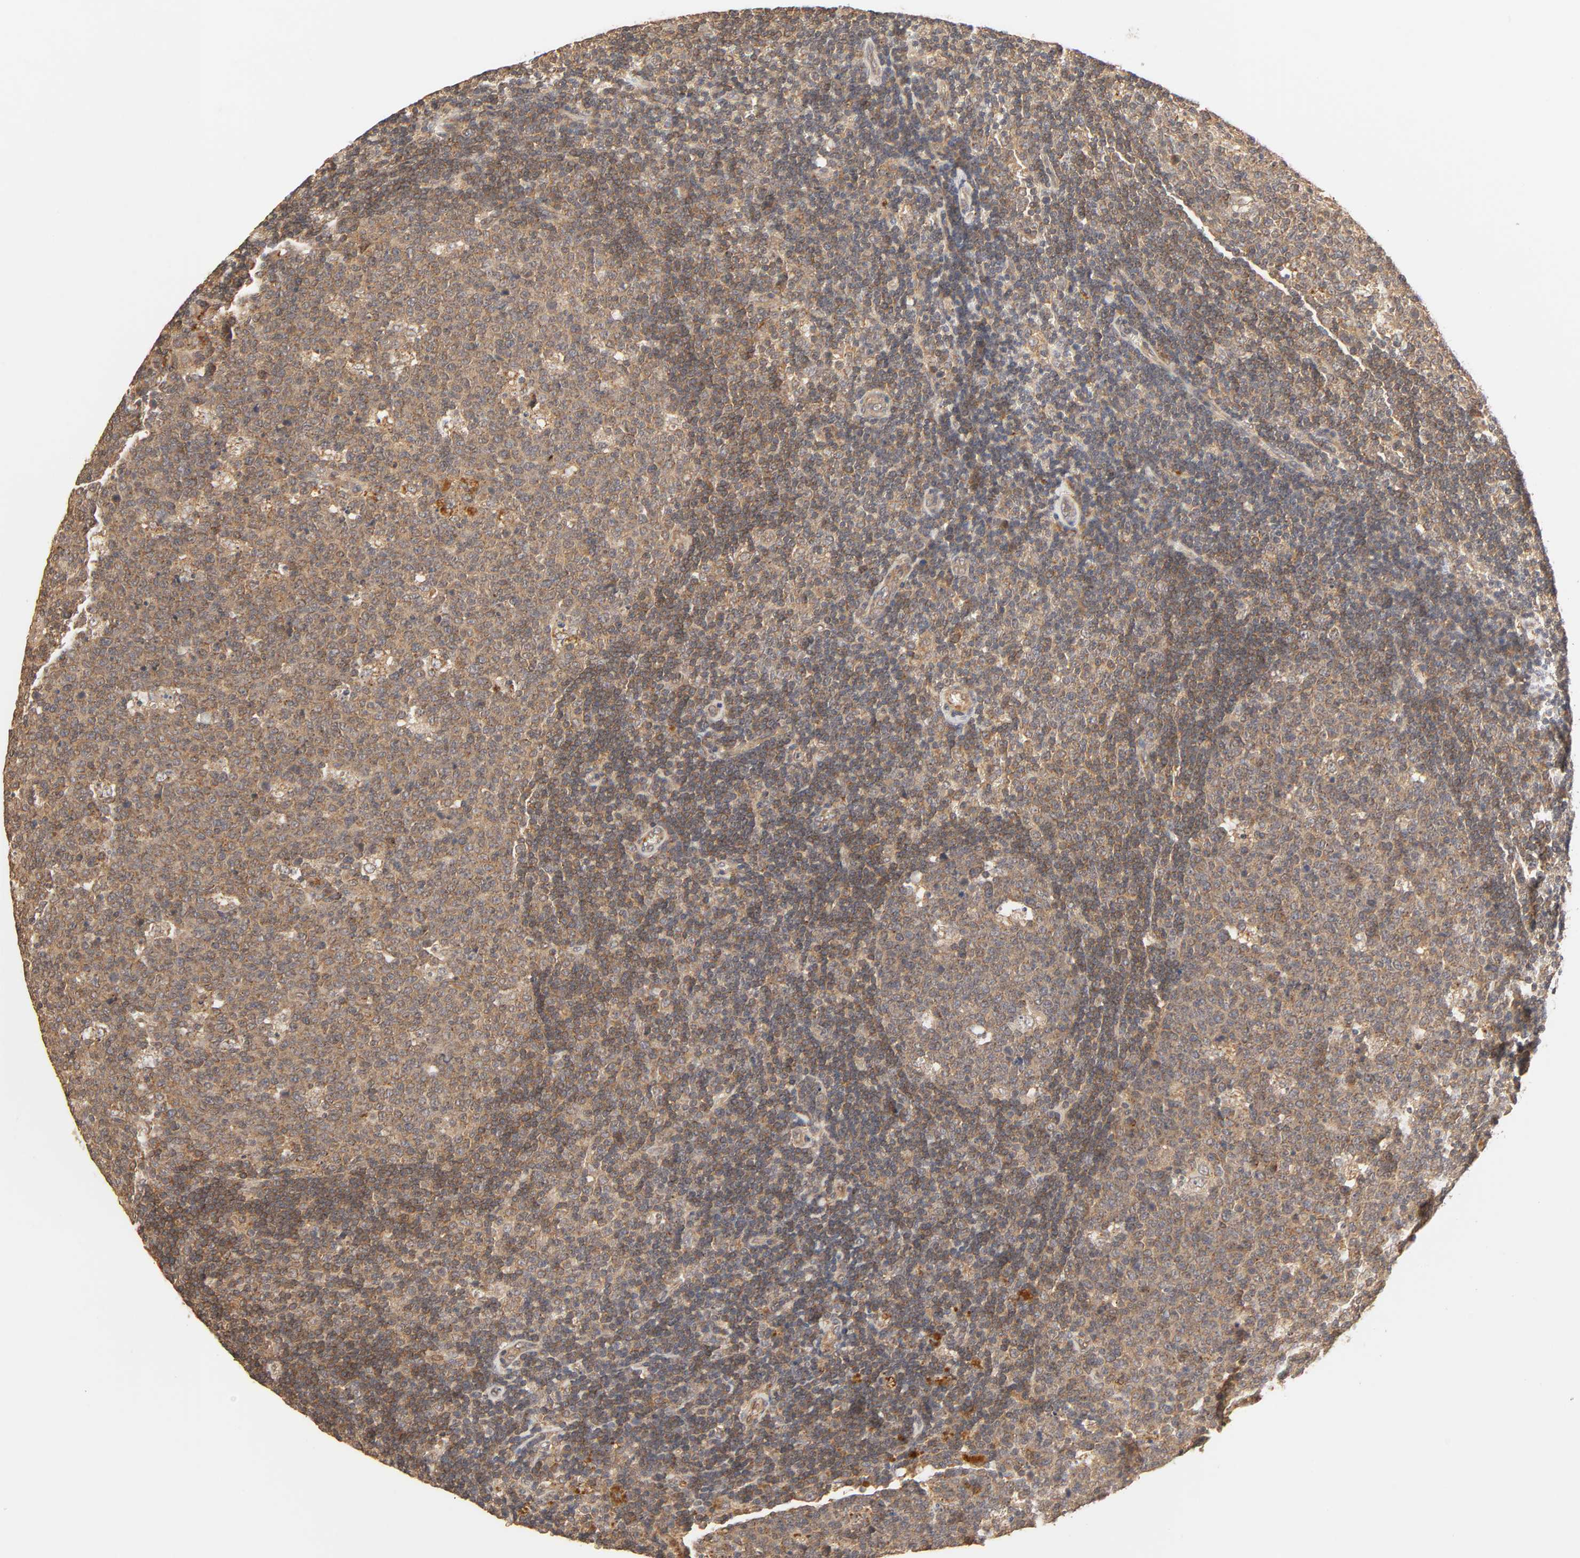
{"staining": {"intensity": "moderate", "quantity": ">75%", "location": "cytoplasmic/membranous"}, "tissue": "lymph node", "cell_type": "Germinal center cells", "image_type": "normal", "snomed": [{"axis": "morphology", "description": "Normal tissue, NOS"}, {"axis": "topography", "description": "Lymph node"}, {"axis": "topography", "description": "Salivary gland"}], "caption": "This histopathology image demonstrates immunohistochemistry staining of unremarkable lymph node, with medium moderate cytoplasmic/membranous expression in about >75% of germinal center cells.", "gene": "EPS8", "patient": {"sex": "male", "age": 8}}